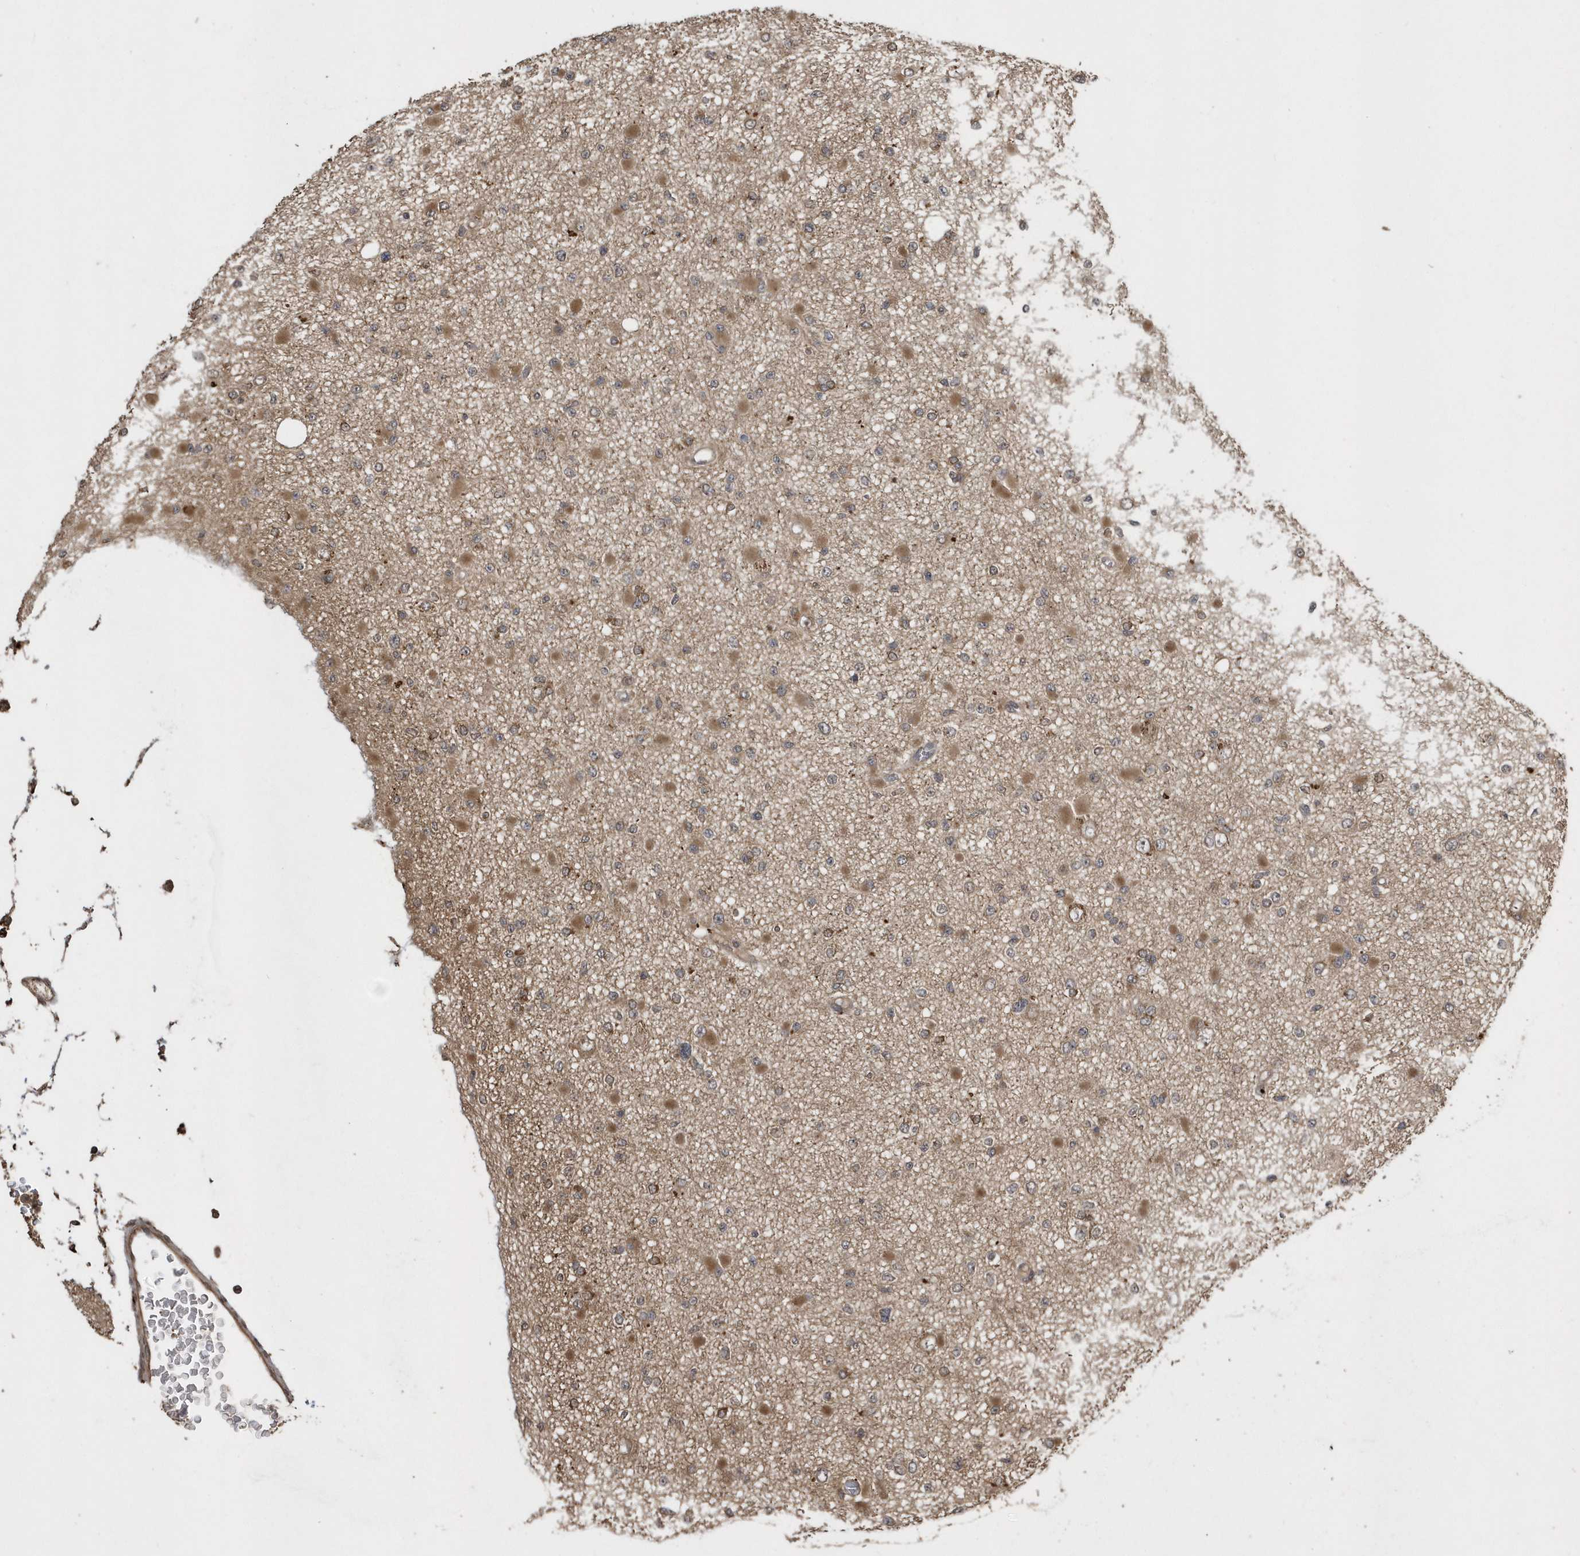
{"staining": {"intensity": "moderate", "quantity": ">75%", "location": "cytoplasmic/membranous"}, "tissue": "glioma", "cell_type": "Tumor cells", "image_type": "cancer", "snomed": [{"axis": "morphology", "description": "Glioma, malignant, Low grade"}, {"axis": "topography", "description": "Brain"}], "caption": "There is medium levels of moderate cytoplasmic/membranous positivity in tumor cells of glioma, as demonstrated by immunohistochemical staining (brown color).", "gene": "WASHC5", "patient": {"sex": "female", "age": 22}}